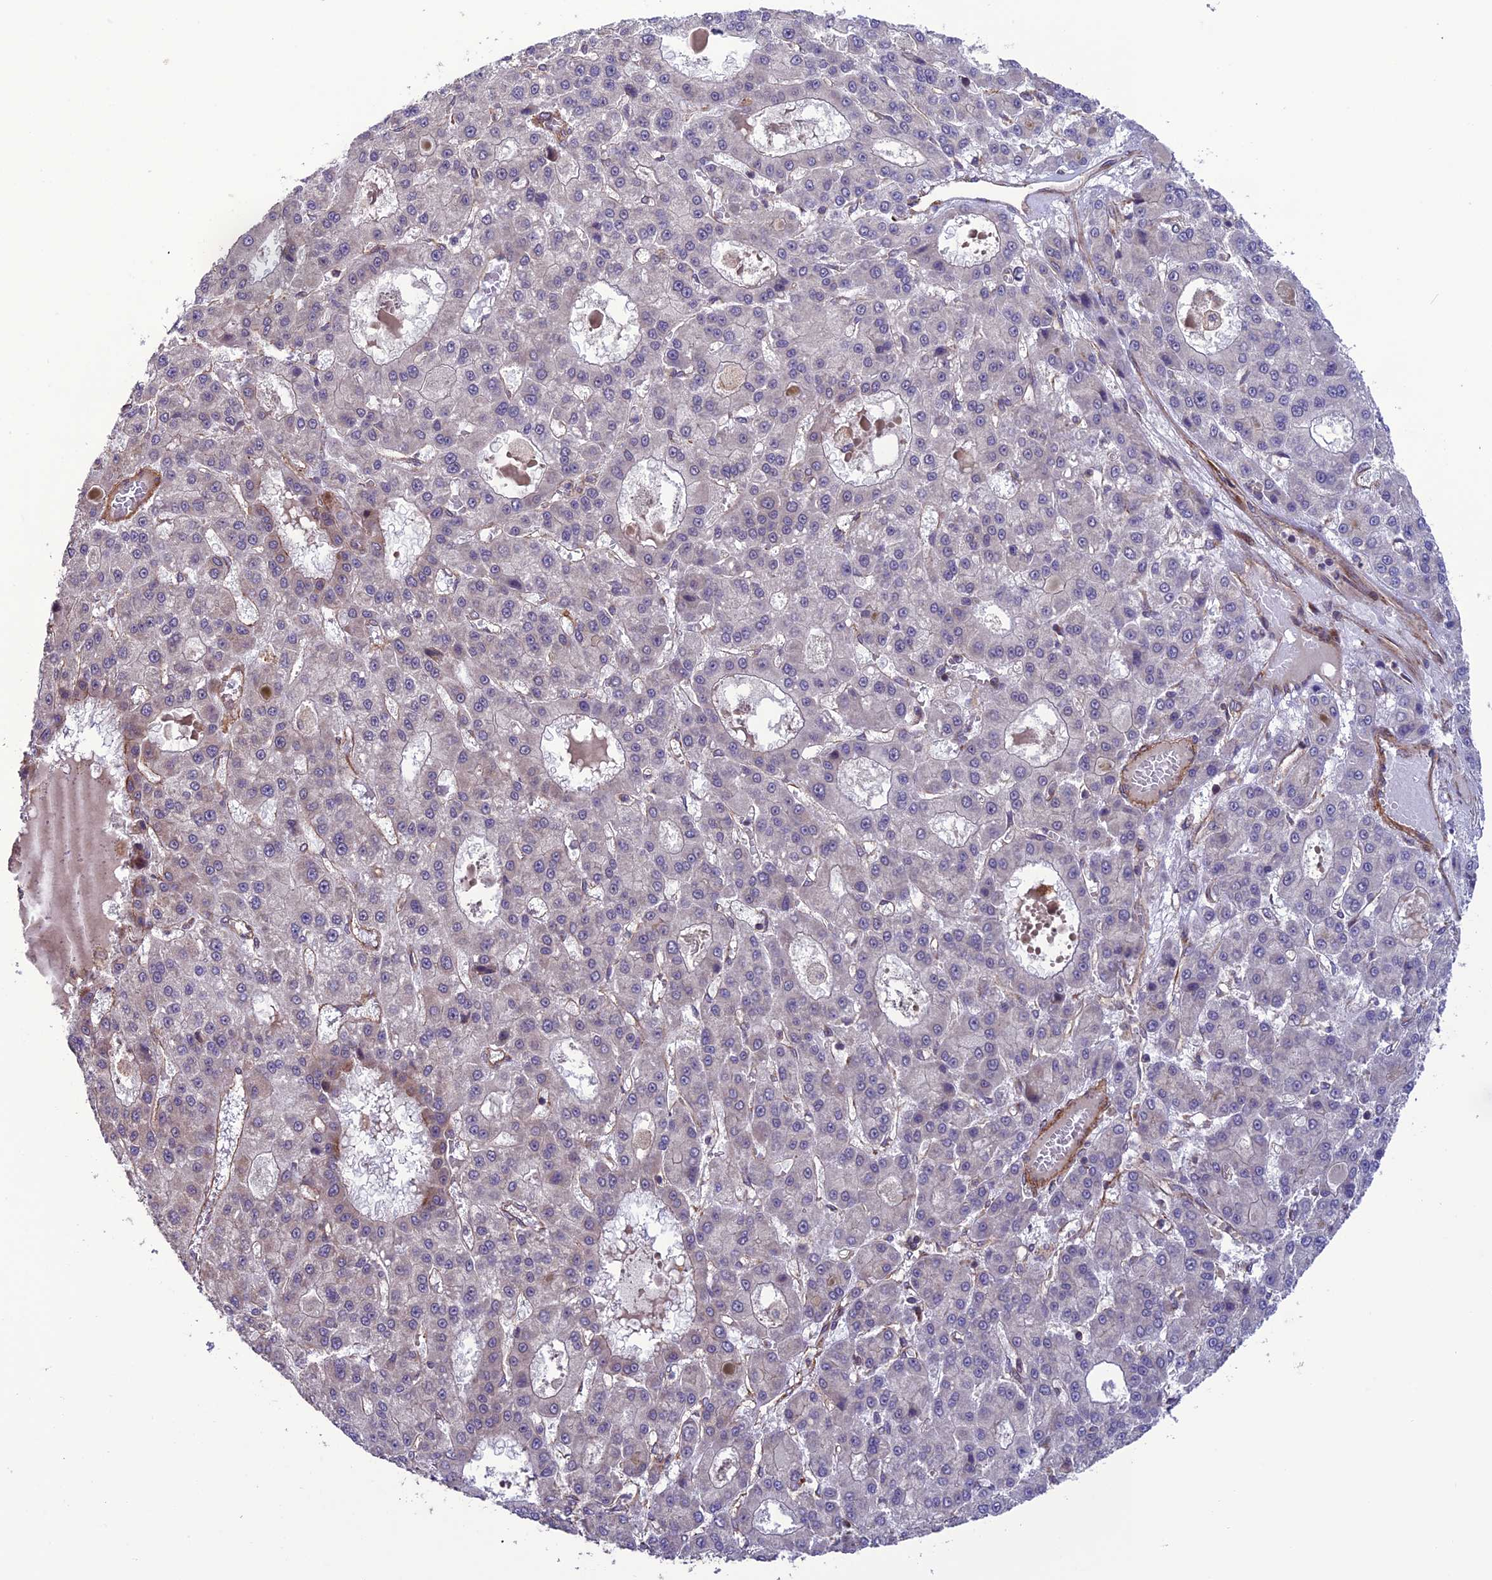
{"staining": {"intensity": "negative", "quantity": "none", "location": "none"}, "tissue": "liver cancer", "cell_type": "Tumor cells", "image_type": "cancer", "snomed": [{"axis": "morphology", "description": "Carcinoma, Hepatocellular, NOS"}, {"axis": "topography", "description": "Liver"}], "caption": "Immunohistochemical staining of human hepatocellular carcinoma (liver) exhibits no significant expression in tumor cells.", "gene": "TNIP3", "patient": {"sex": "male", "age": 70}}